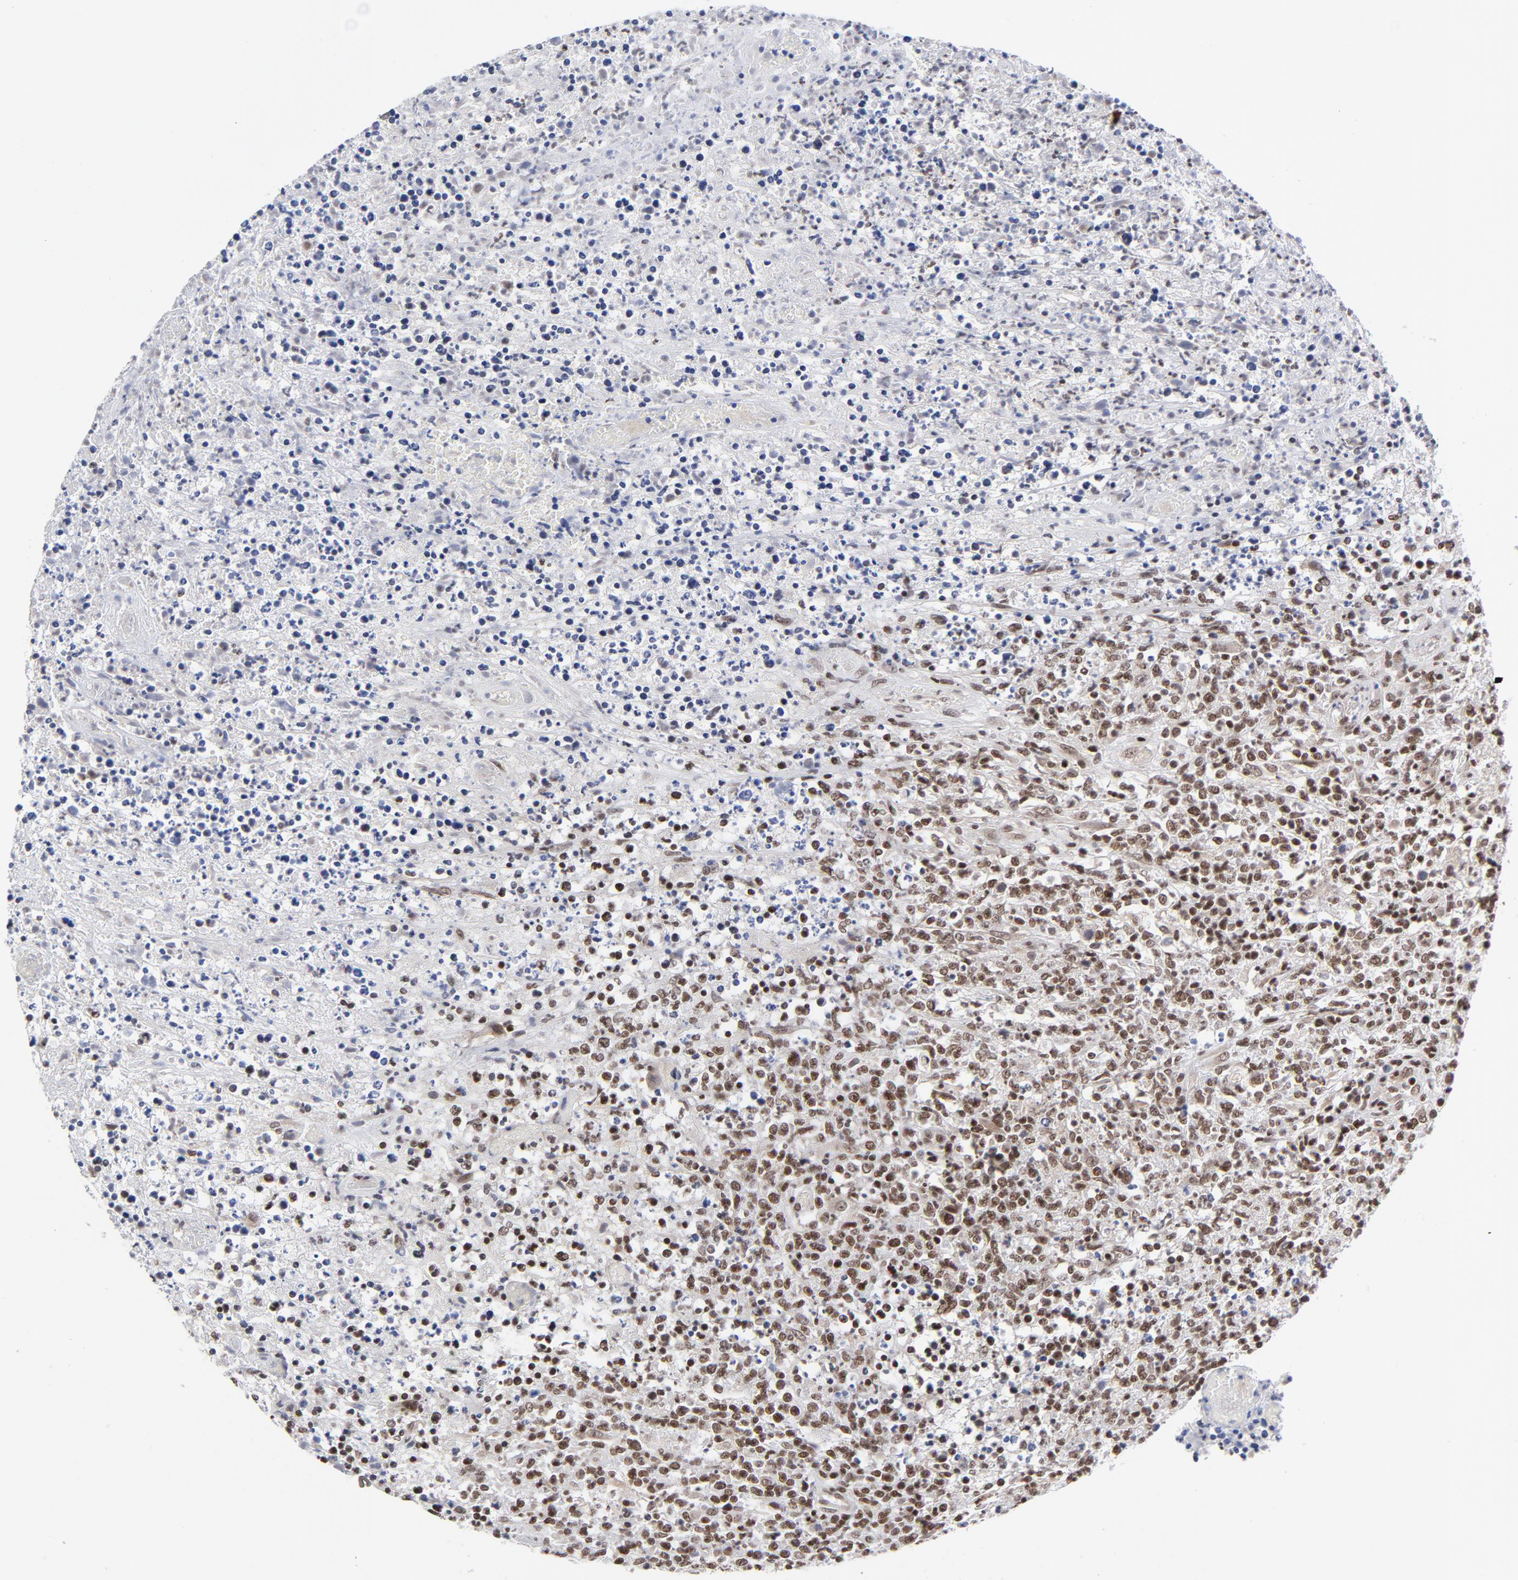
{"staining": {"intensity": "strong", "quantity": ">75%", "location": "nuclear"}, "tissue": "lymphoma", "cell_type": "Tumor cells", "image_type": "cancer", "snomed": [{"axis": "morphology", "description": "Malignant lymphoma, non-Hodgkin's type, High grade"}, {"axis": "topography", "description": "Lymph node"}], "caption": "Immunohistochemical staining of human lymphoma reveals high levels of strong nuclear positivity in about >75% of tumor cells. The protein is shown in brown color, while the nuclei are stained blue.", "gene": "CTCF", "patient": {"sex": "female", "age": 84}}